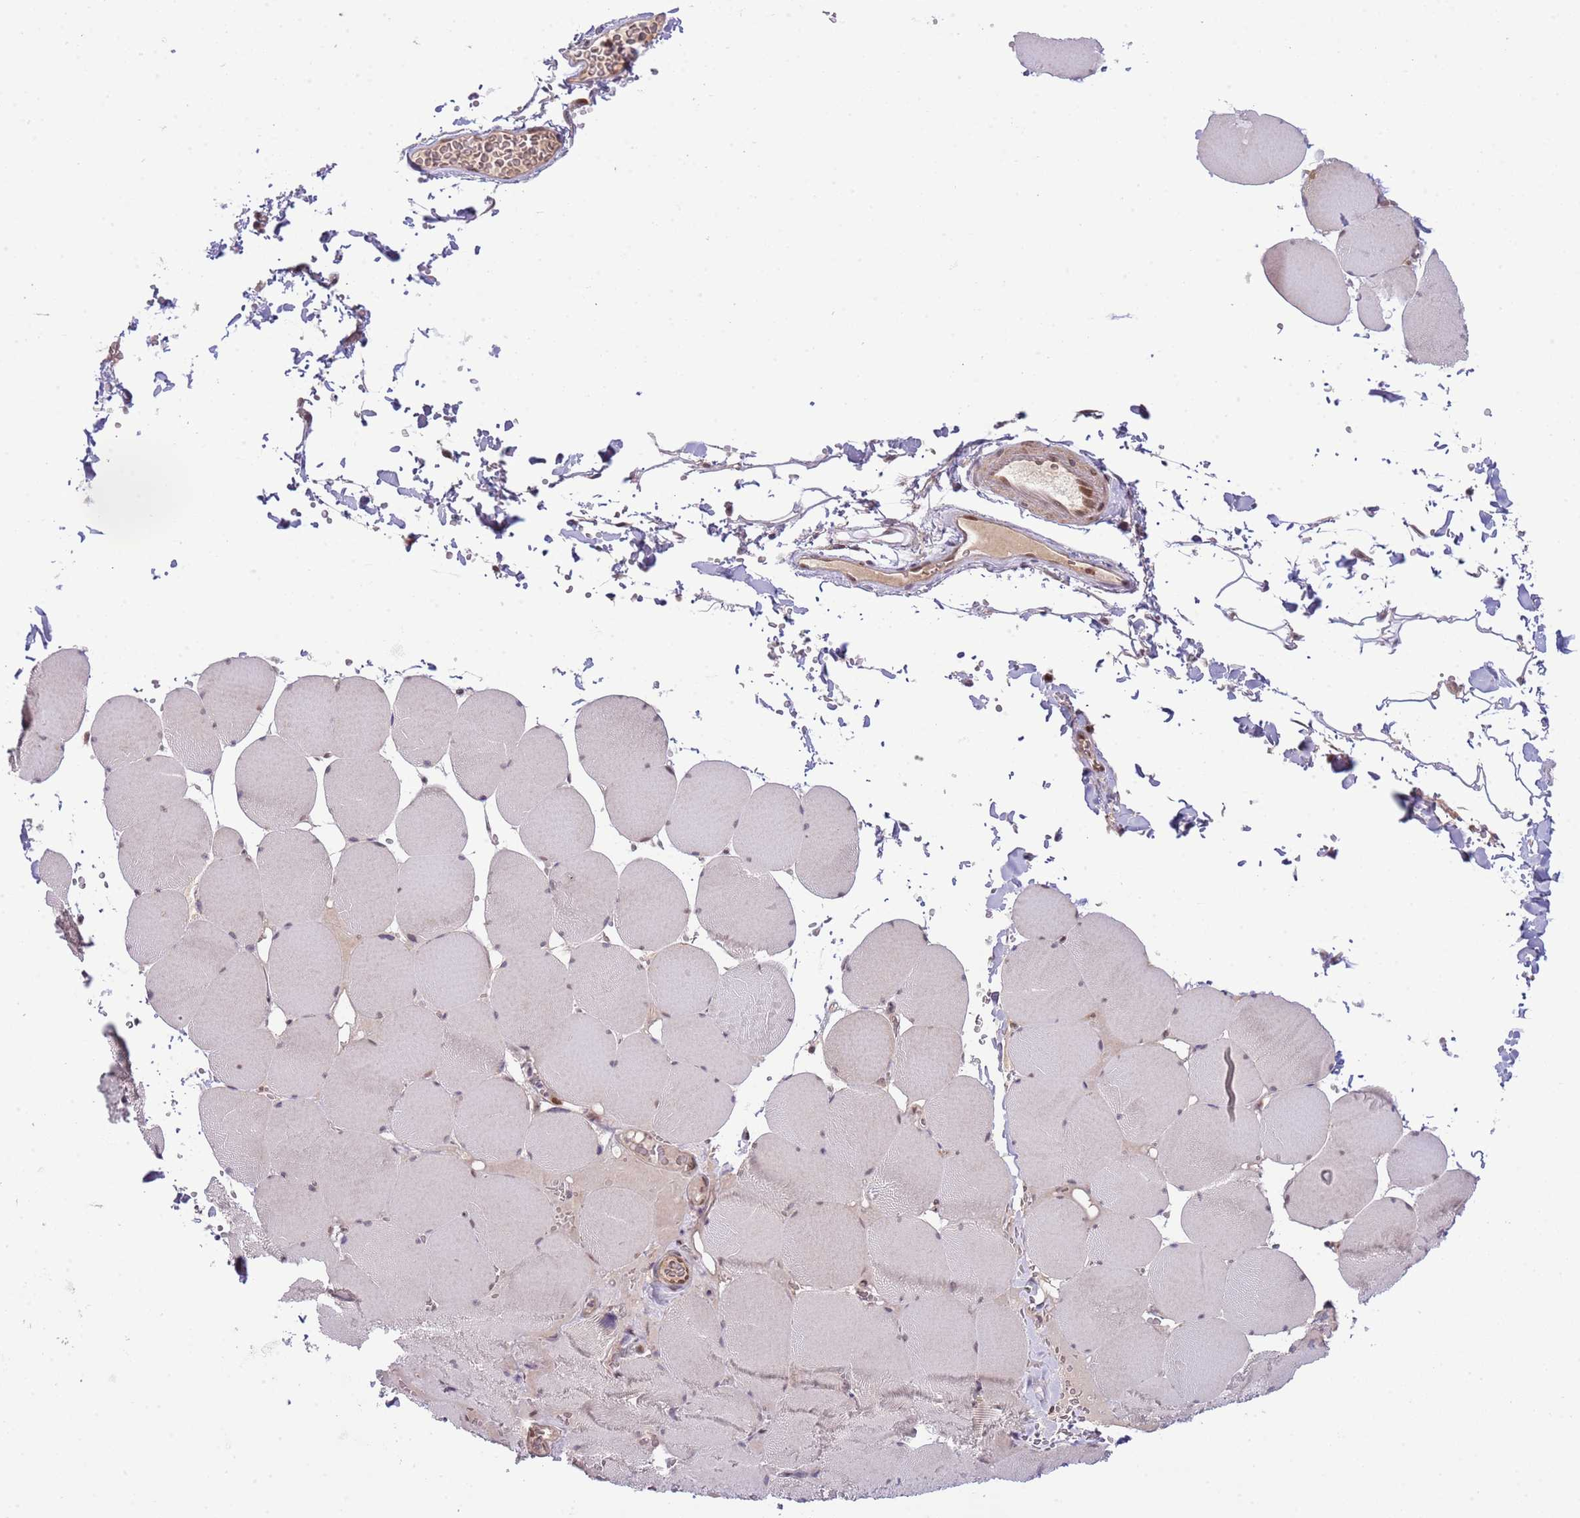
{"staining": {"intensity": "weak", "quantity": "<25%", "location": "cytoplasmic/membranous"}, "tissue": "skeletal muscle", "cell_type": "Myocytes", "image_type": "normal", "snomed": [{"axis": "morphology", "description": "Normal tissue, NOS"}, {"axis": "topography", "description": "Skeletal muscle"}, {"axis": "topography", "description": "Head-Neck"}], "caption": "A high-resolution photomicrograph shows IHC staining of benign skeletal muscle, which shows no significant staining in myocytes.", "gene": "CHD1", "patient": {"sex": "male", "age": 66}}